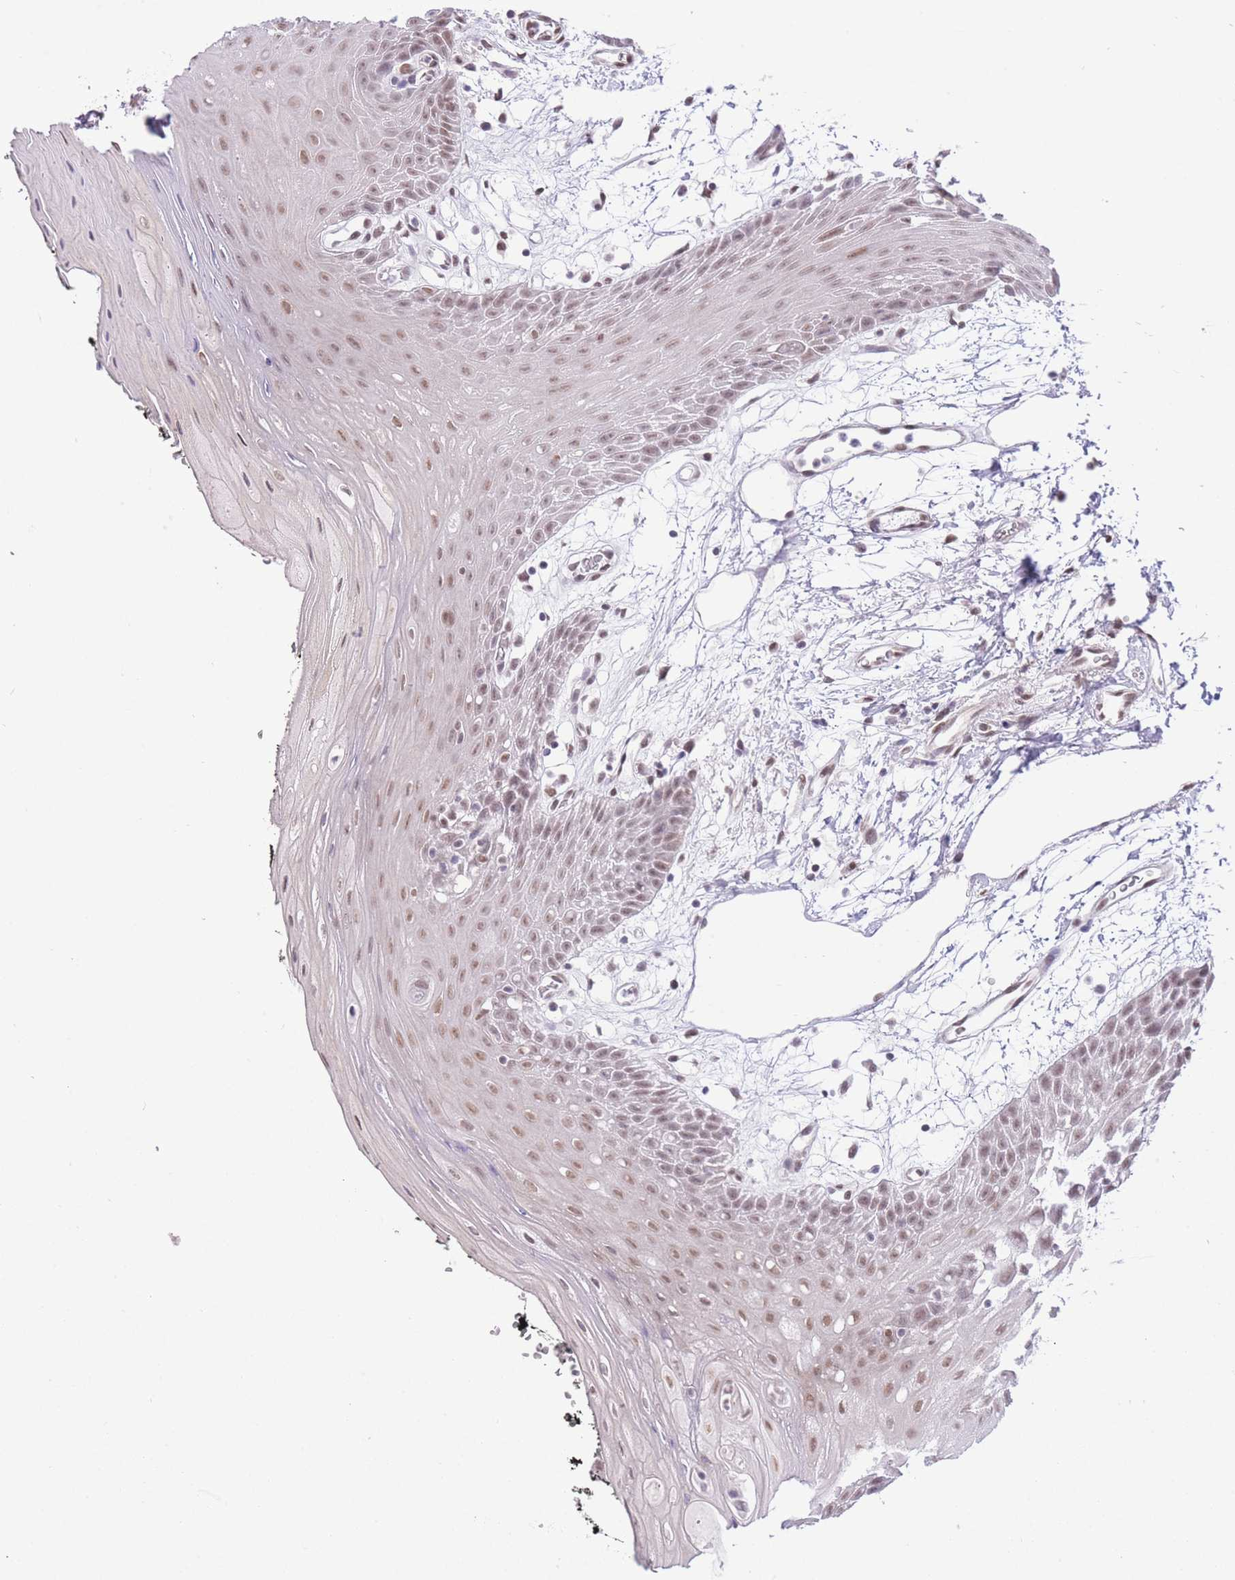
{"staining": {"intensity": "moderate", "quantity": ">75%", "location": "nuclear"}, "tissue": "oral mucosa", "cell_type": "Squamous epithelial cells", "image_type": "normal", "snomed": [{"axis": "morphology", "description": "Normal tissue, NOS"}, {"axis": "topography", "description": "Oral tissue"}, {"axis": "topography", "description": "Tounge, NOS"}], "caption": "A micrograph of human oral mucosa stained for a protein displays moderate nuclear brown staining in squamous epithelial cells.", "gene": "ZBED5", "patient": {"sex": "female", "age": 59}}